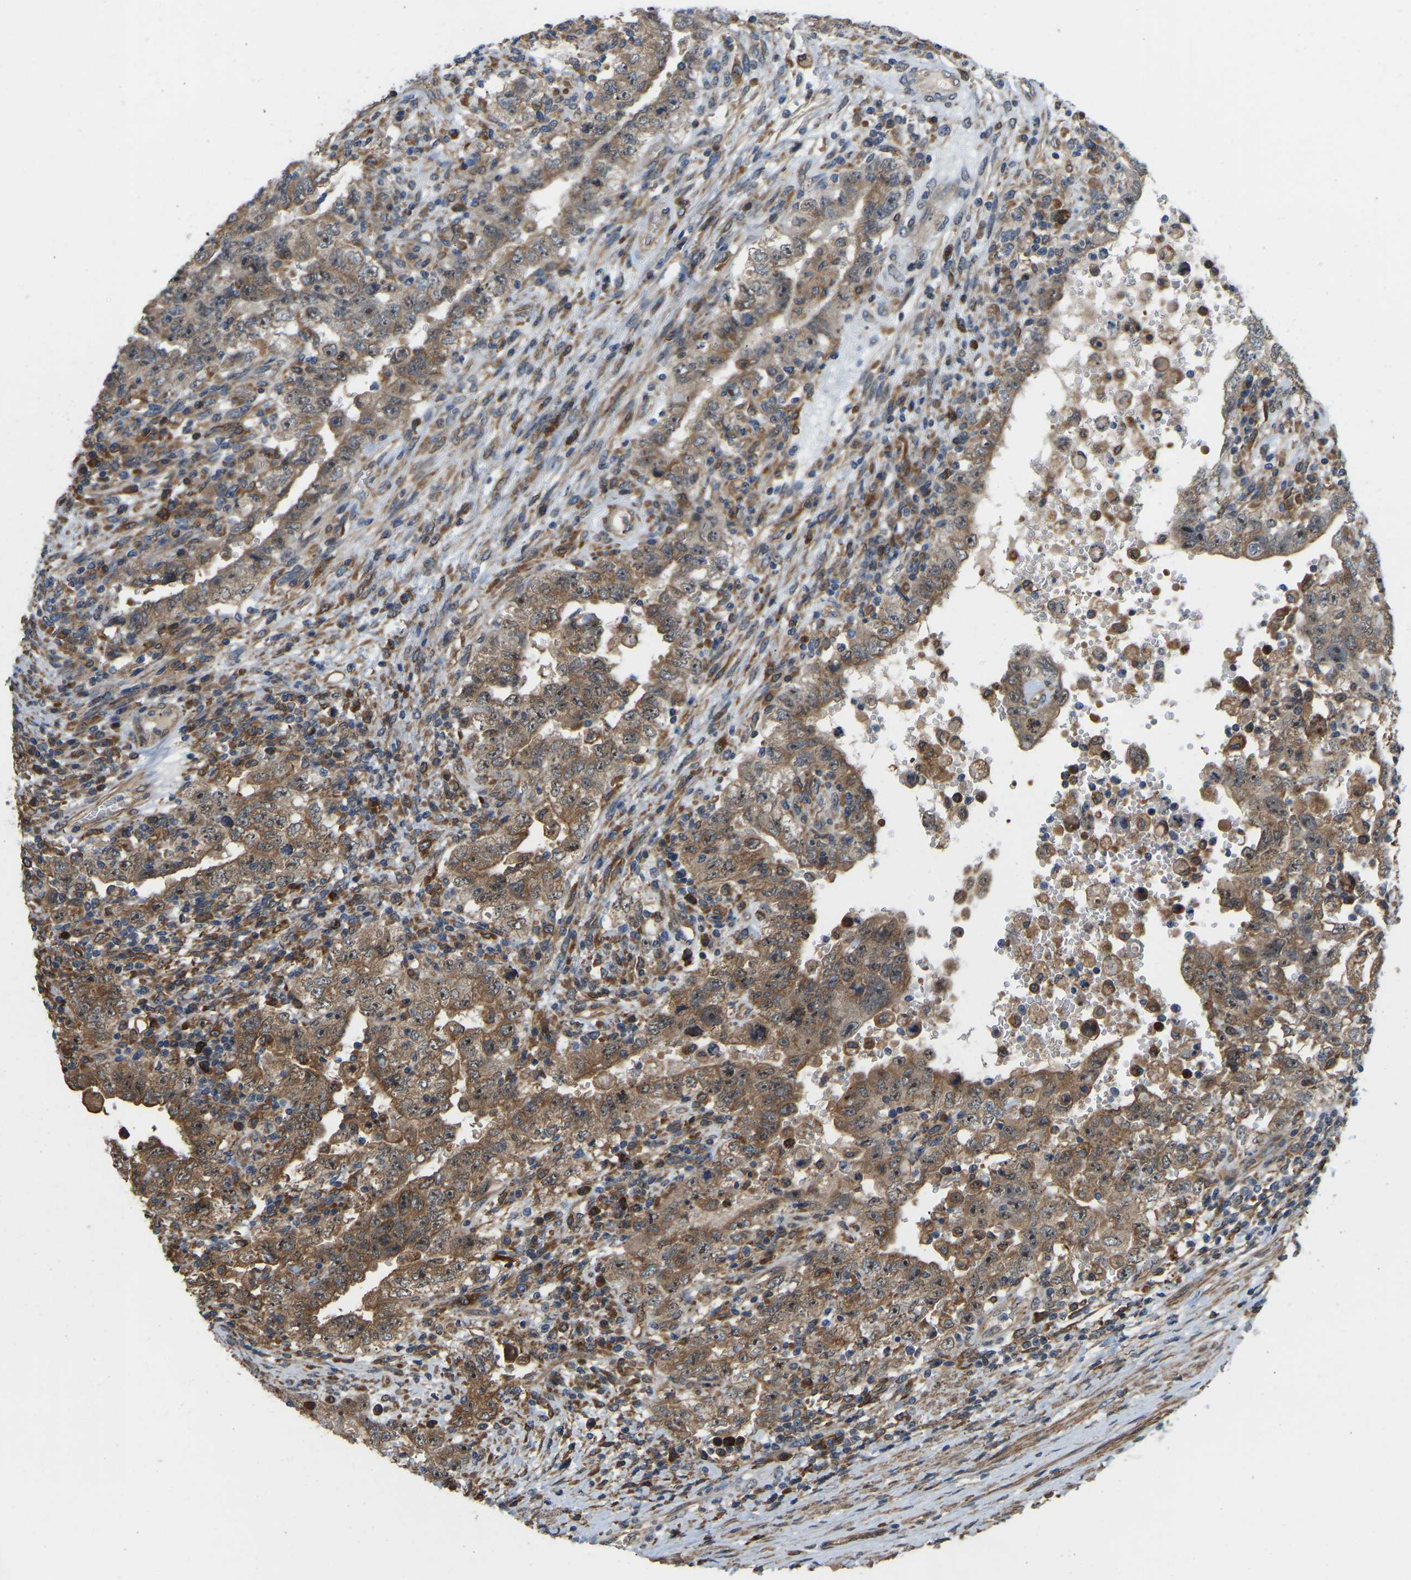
{"staining": {"intensity": "moderate", "quantity": ">75%", "location": "cytoplasmic/membranous,nuclear"}, "tissue": "testis cancer", "cell_type": "Tumor cells", "image_type": "cancer", "snomed": [{"axis": "morphology", "description": "Carcinoma, Embryonal, NOS"}, {"axis": "topography", "description": "Testis"}], "caption": "Testis cancer stained with IHC demonstrates moderate cytoplasmic/membranous and nuclear positivity in about >75% of tumor cells.", "gene": "OS9", "patient": {"sex": "male", "age": 26}}